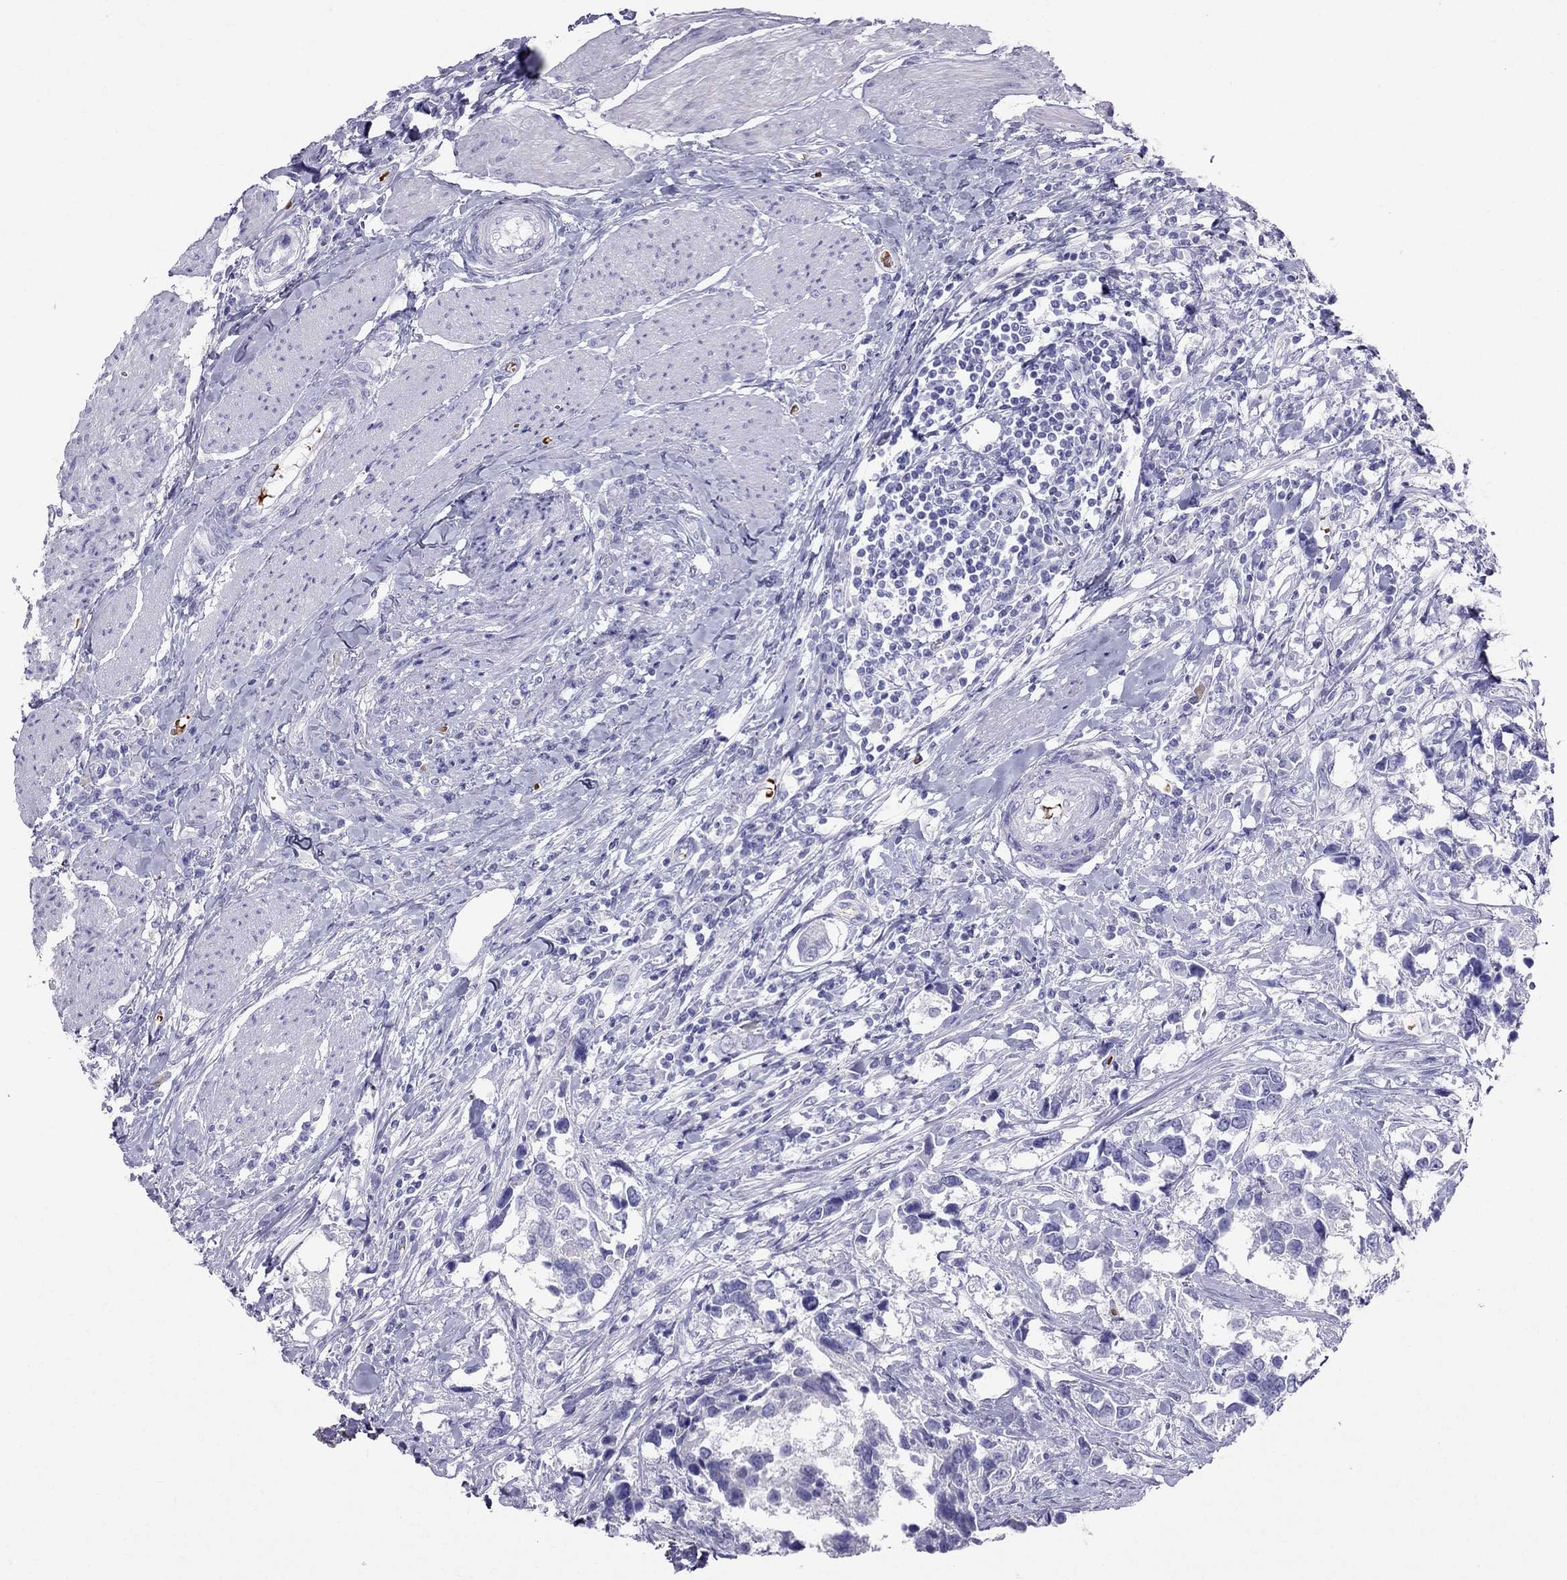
{"staining": {"intensity": "negative", "quantity": "none", "location": "none"}, "tissue": "urothelial cancer", "cell_type": "Tumor cells", "image_type": "cancer", "snomed": [{"axis": "morphology", "description": "Urothelial carcinoma, NOS"}, {"axis": "morphology", "description": "Urothelial carcinoma, High grade"}, {"axis": "topography", "description": "Urinary bladder"}], "caption": "This is an IHC micrograph of transitional cell carcinoma. There is no expression in tumor cells.", "gene": "DNAAF6", "patient": {"sex": "male", "age": 63}}